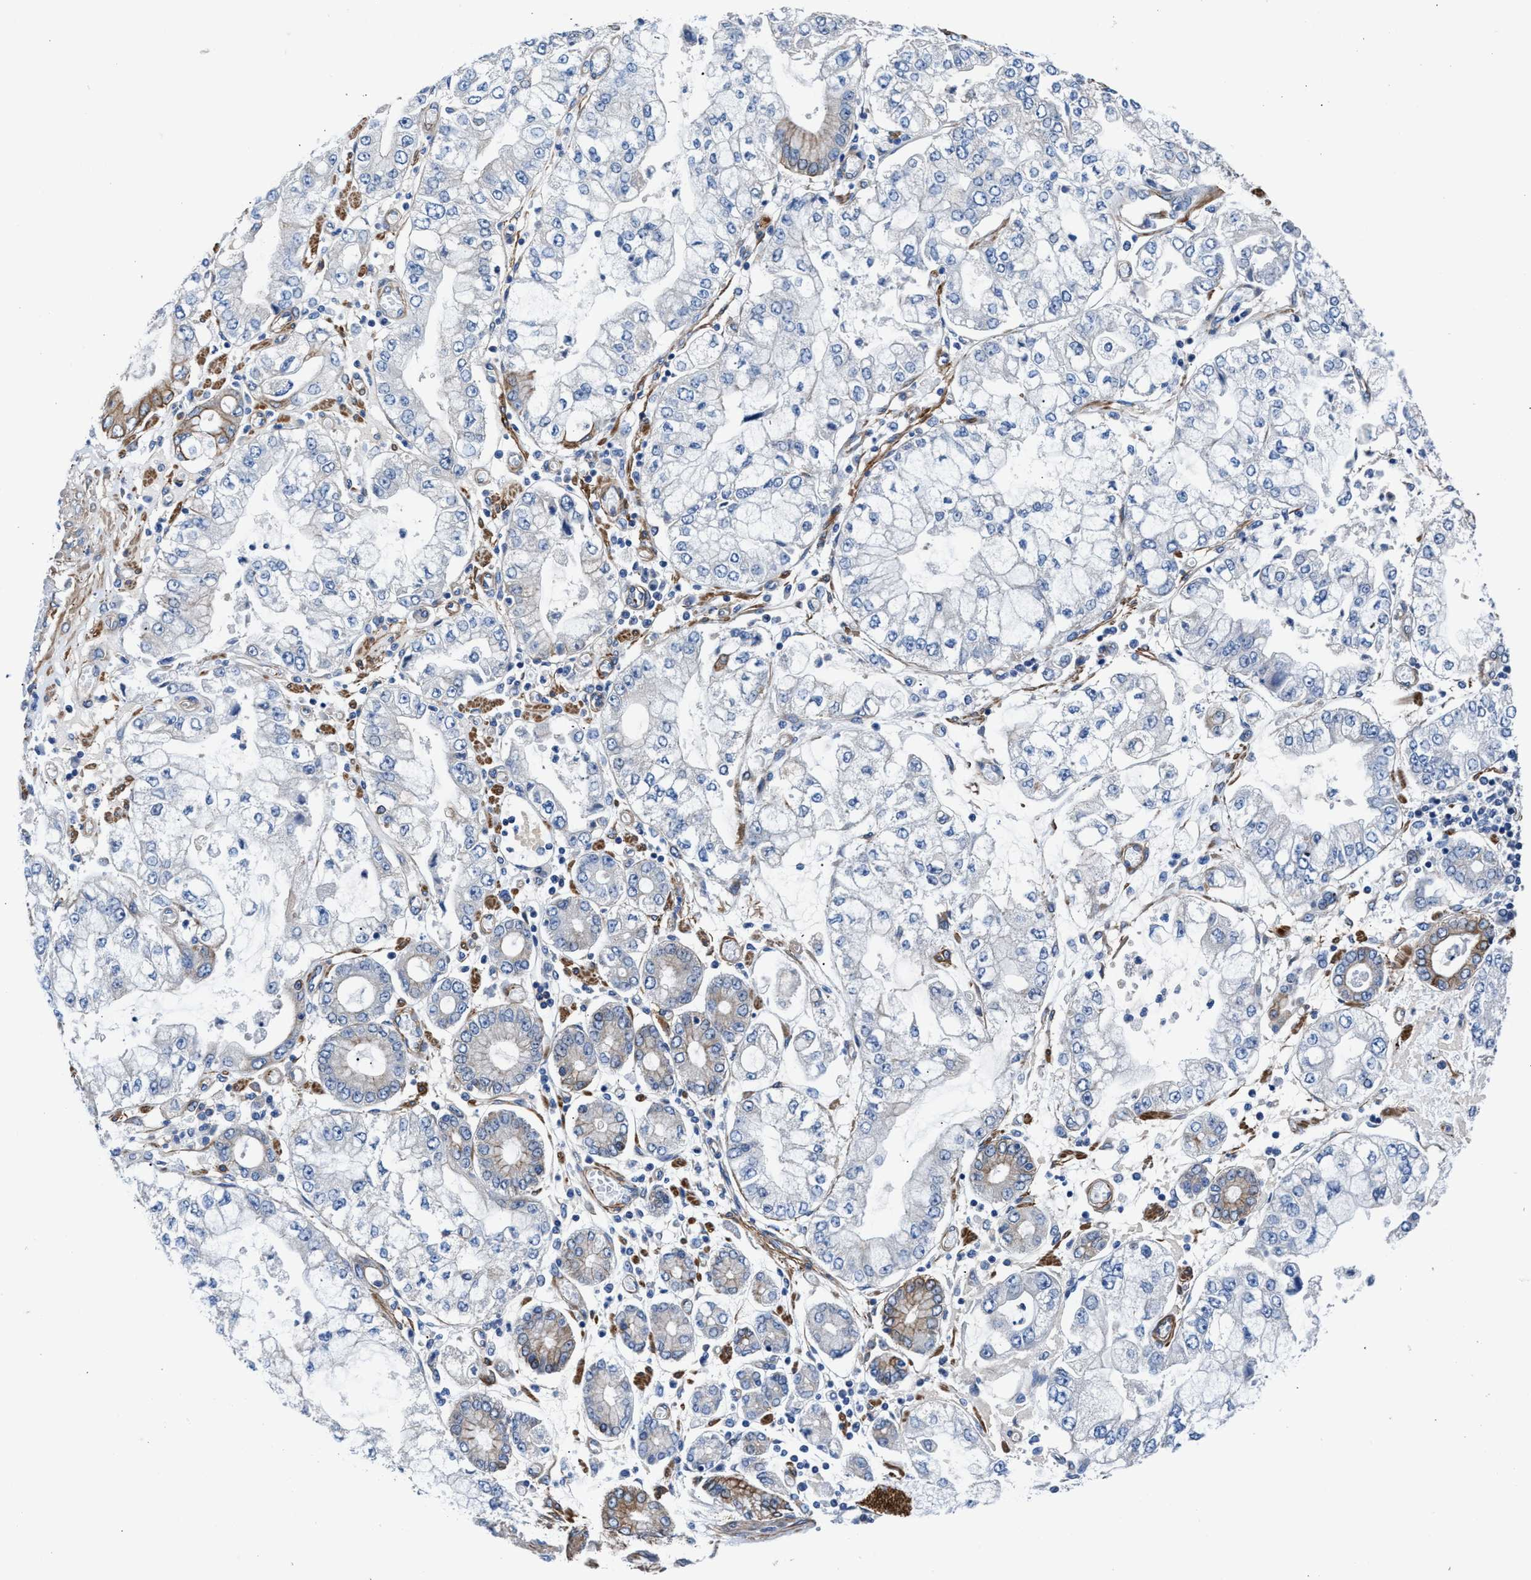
{"staining": {"intensity": "negative", "quantity": "none", "location": "none"}, "tissue": "stomach cancer", "cell_type": "Tumor cells", "image_type": "cancer", "snomed": [{"axis": "morphology", "description": "Adenocarcinoma, NOS"}, {"axis": "topography", "description": "Stomach"}], "caption": "Immunohistochemistry (IHC) of human adenocarcinoma (stomach) demonstrates no expression in tumor cells.", "gene": "PARG", "patient": {"sex": "male", "age": 76}}